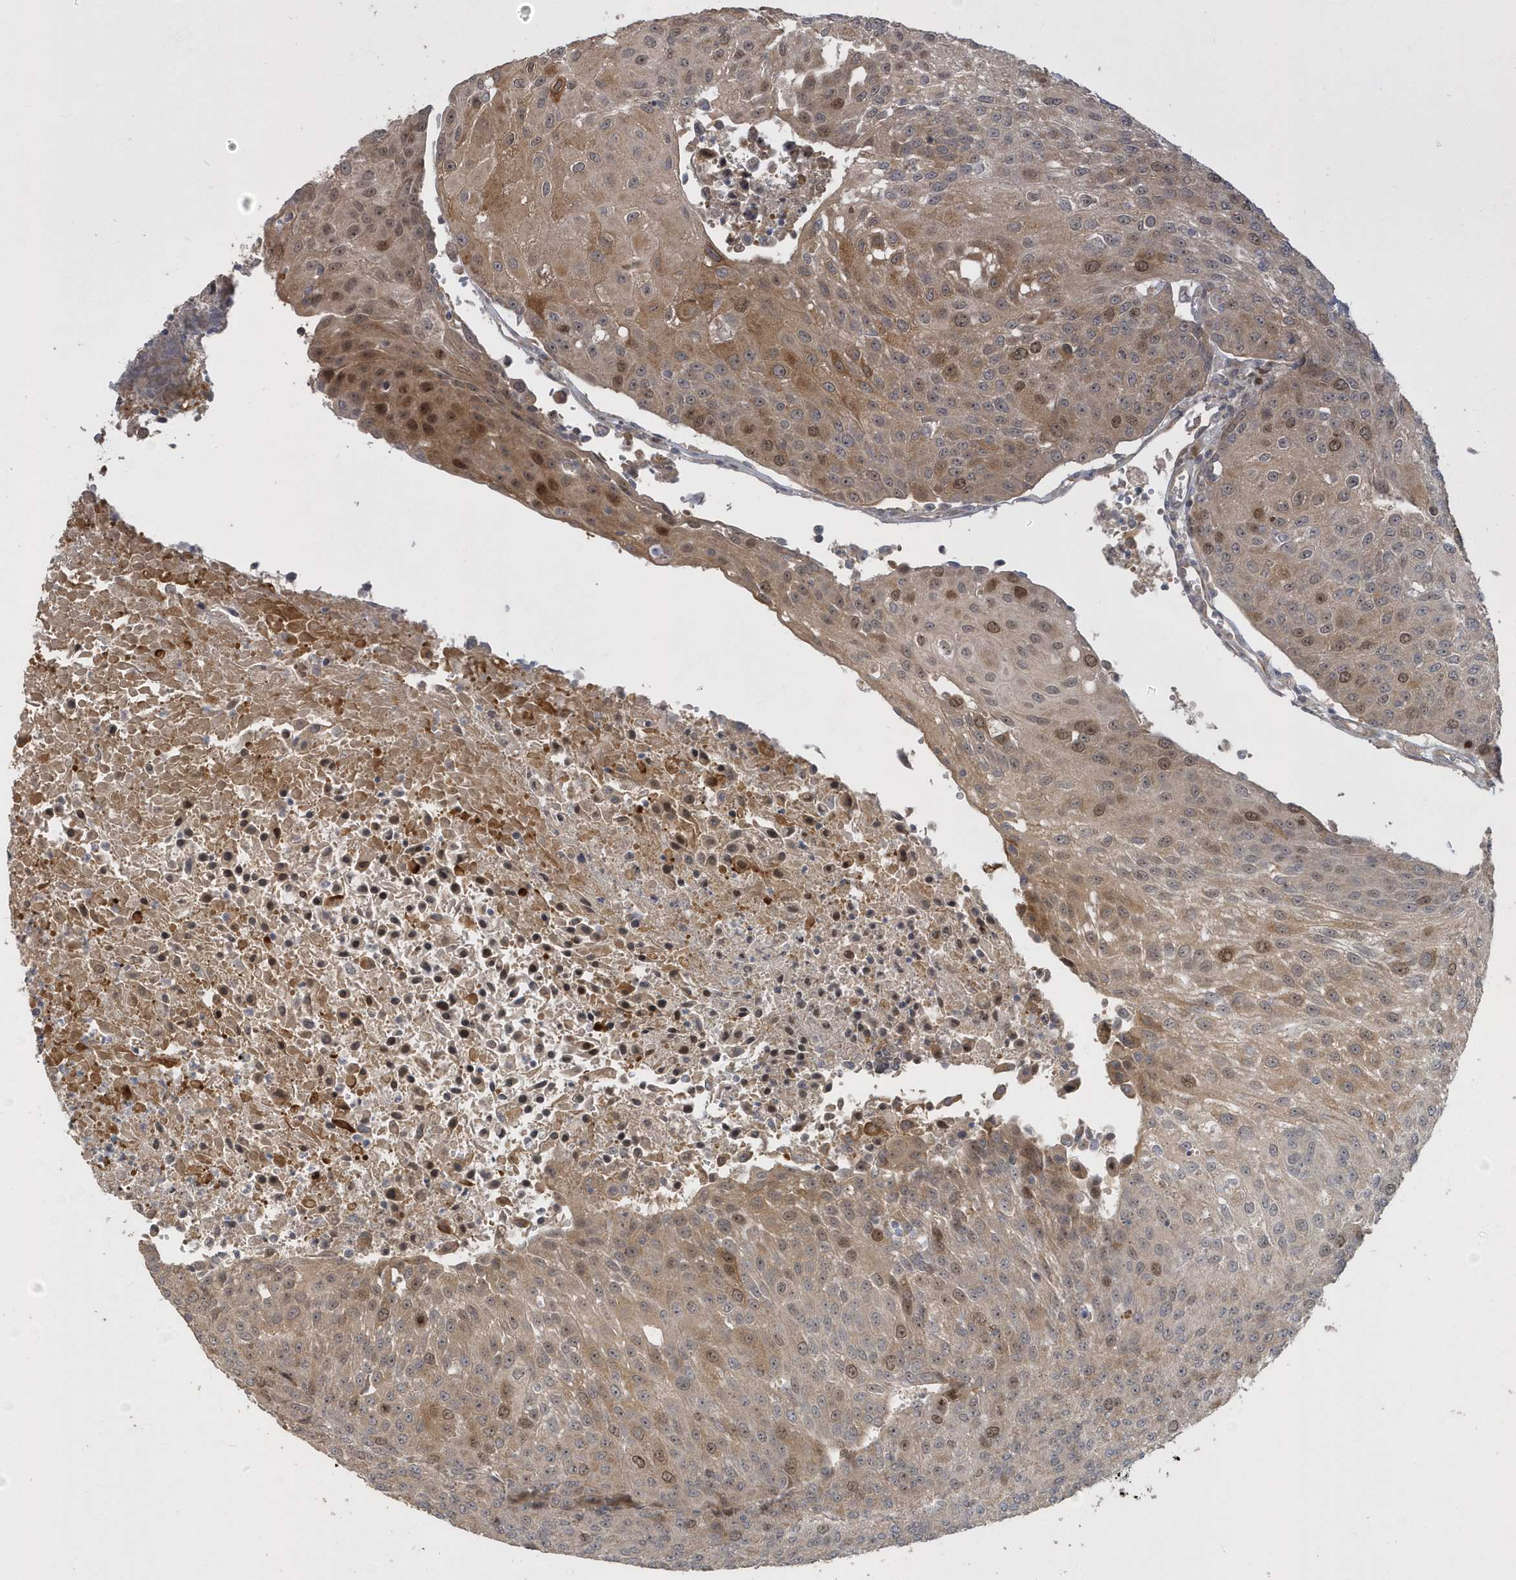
{"staining": {"intensity": "moderate", "quantity": "25%-75%", "location": "cytoplasmic/membranous,nuclear"}, "tissue": "urothelial cancer", "cell_type": "Tumor cells", "image_type": "cancer", "snomed": [{"axis": "morphology", "description": "Urothelial carcinoma, High grade"}, {"axis": "topography", "description": "Urinary bladder"}], "caption": "Immunohistochemical staining of human high-grade urothelial carcinoma displays medium levels of moderate cytoplasmic/membranous and nuclear positivity in approximately 25%-75% of tumor cells. (DAB IHC with brightfield microscopy, high magnification).", "gene": "TRAIP", "patient": {"sex": "female", "age": 85}}